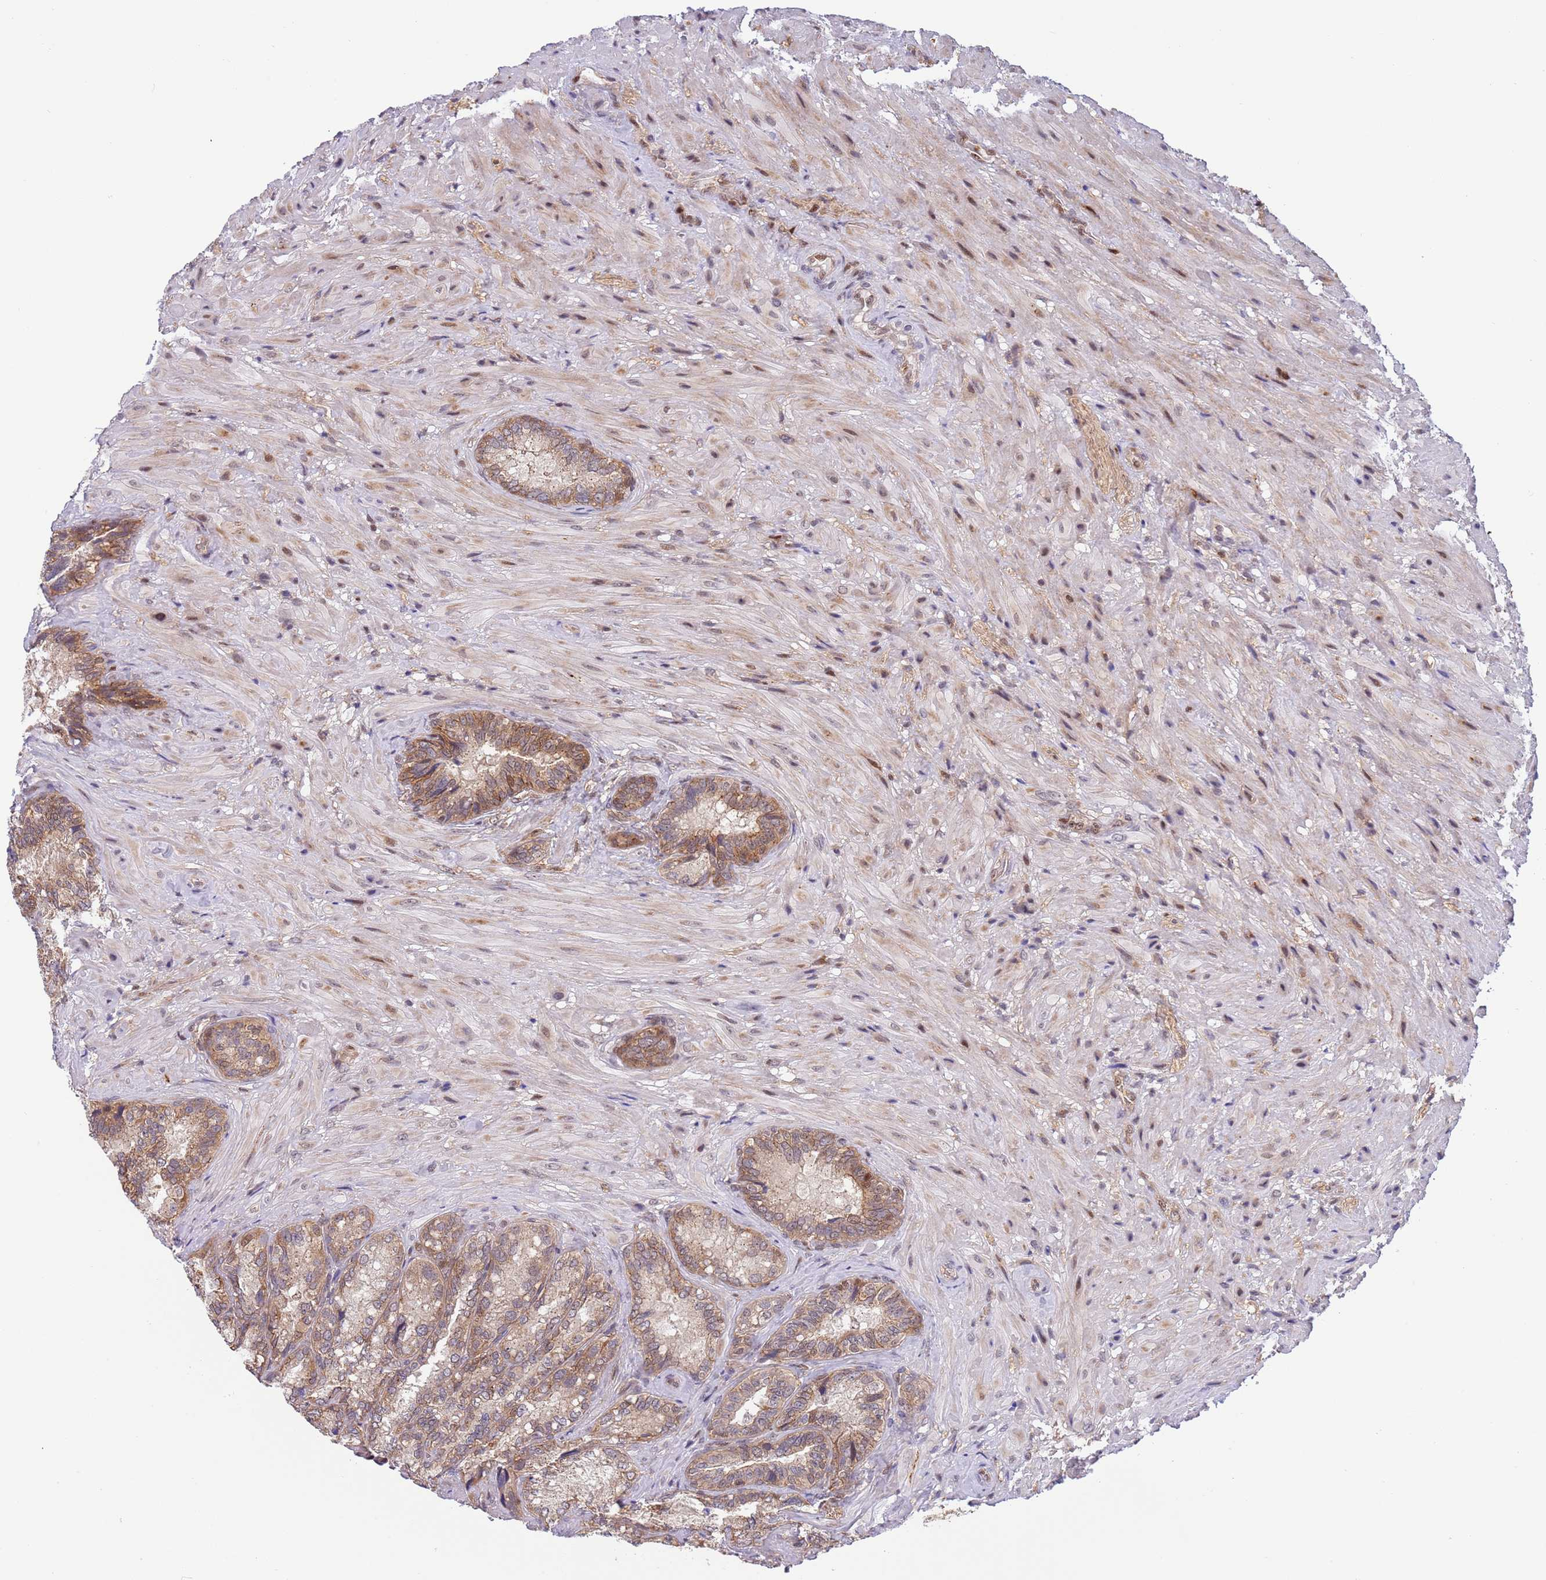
{"staining": {"intensity": "moderate", "quantity": ">75%", "location": "cytoplasmic/membranous"}, "tissue": "seminal vesicle", "cell_type": "Glandular cells", "image_type": "normal", "snomed": [{"axis": "morphology", "description": "Normal tissue, NOS"}, {"axis": "topography", "description": "Seminal veicle"}], "caption": "Immunohistochemical staining of unremarkable human seminal vesicle reveals moderate cytoplasmic/membranous protein positivity in about >75% of glandular cells. (DAB IHC with brightfield microscopy, high magnification).", "gene": "TBX10", "patient": {"sex": "male", "age": 62}}